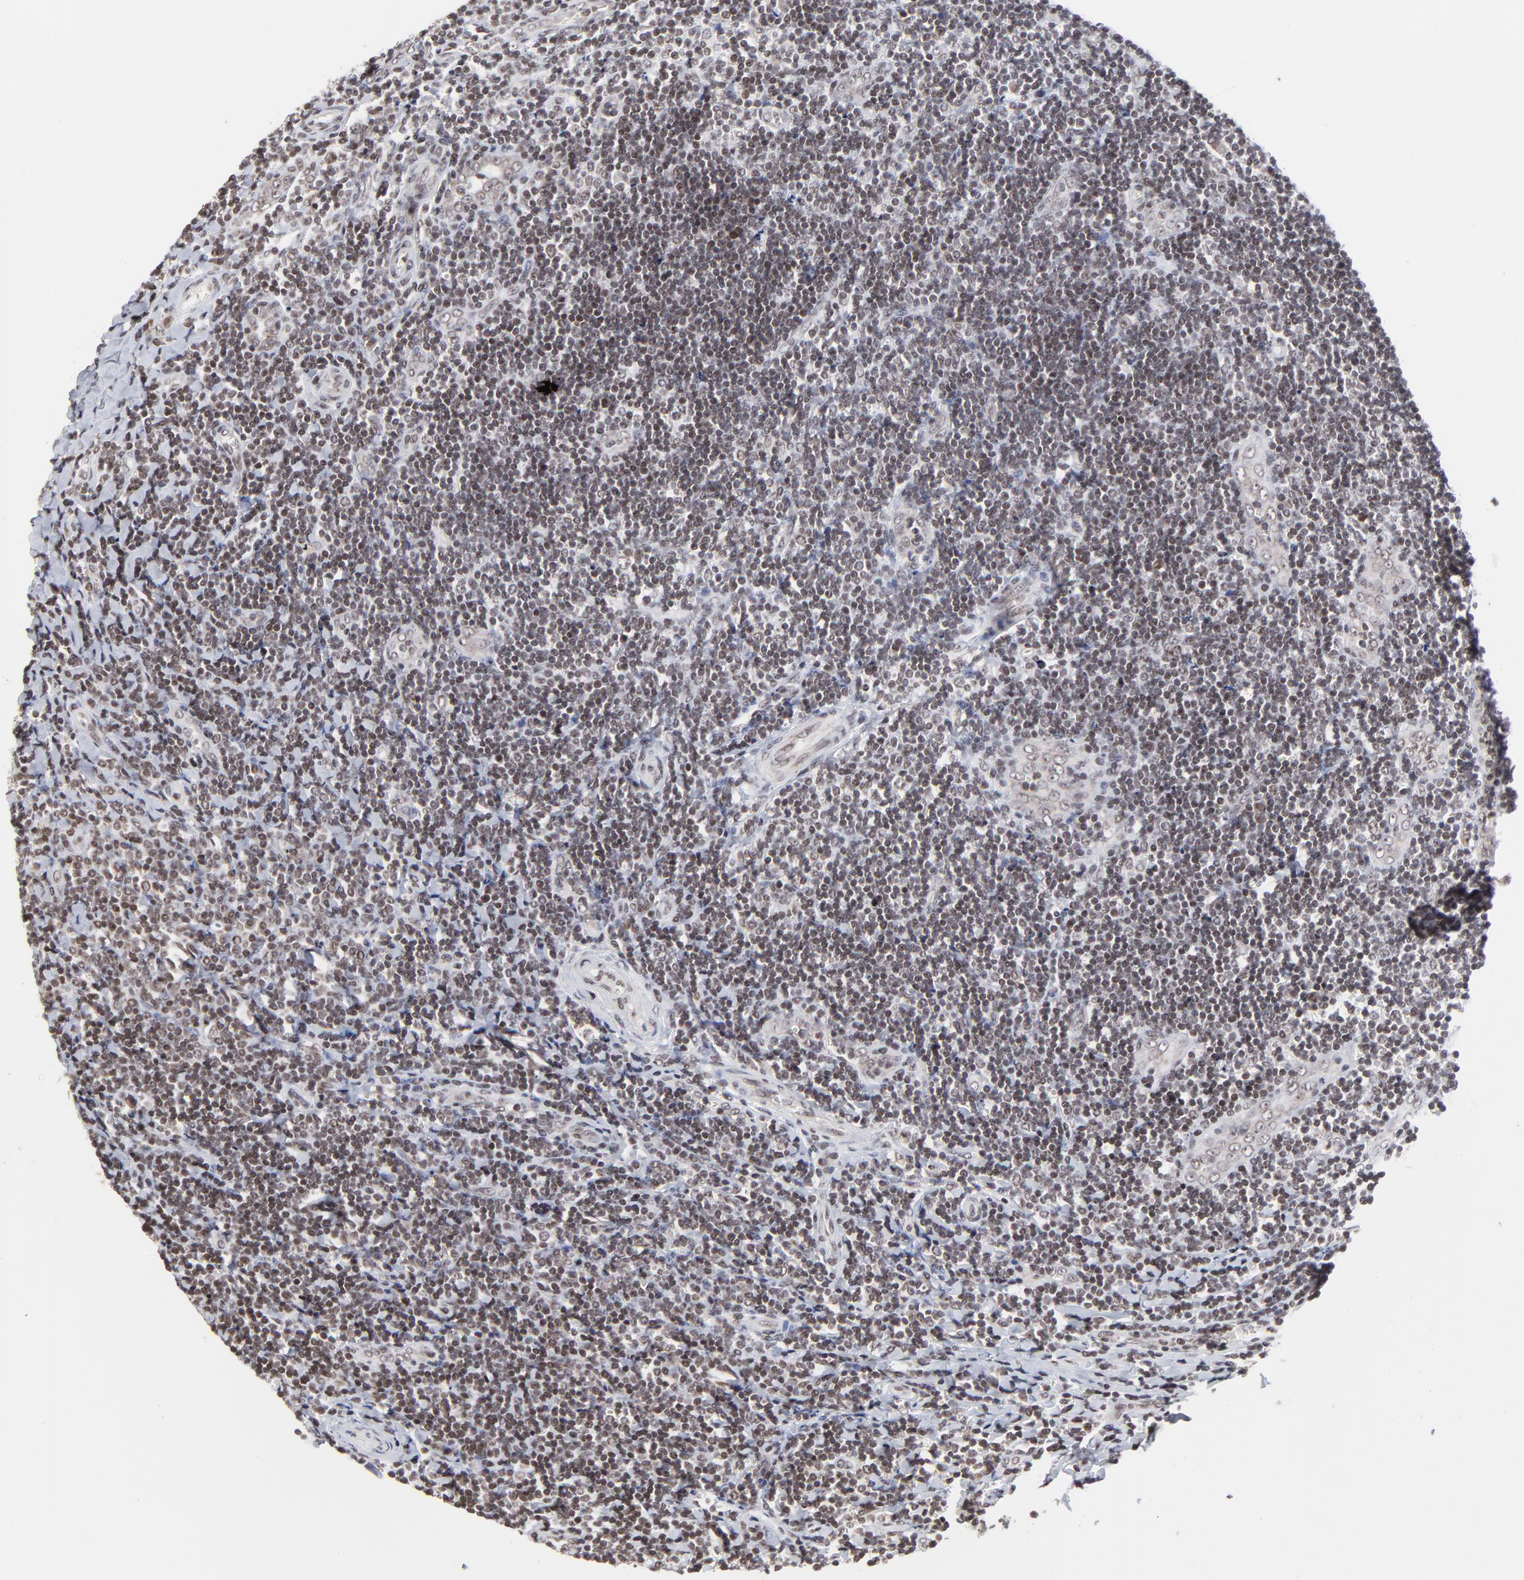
{"staining": {"intensity": "moderate", "quantity": ">75%", "location": "nuclear"}, "tissue": "tonsil", "cell_type": "Germinal center cells", "image_type": "normal", "snomed": [{"axis": "morphology", "description": "Normal tissue, NOS"}, {"axis": "topography", "description": "Tonsil"}], "caption": "A medium amount of moderate nuclear expression is present in approximately >75% of germinal center cells in unremarkable tonsil.", "gene": "ZNF777", "patient": {"sex": "male", "age": 20}}